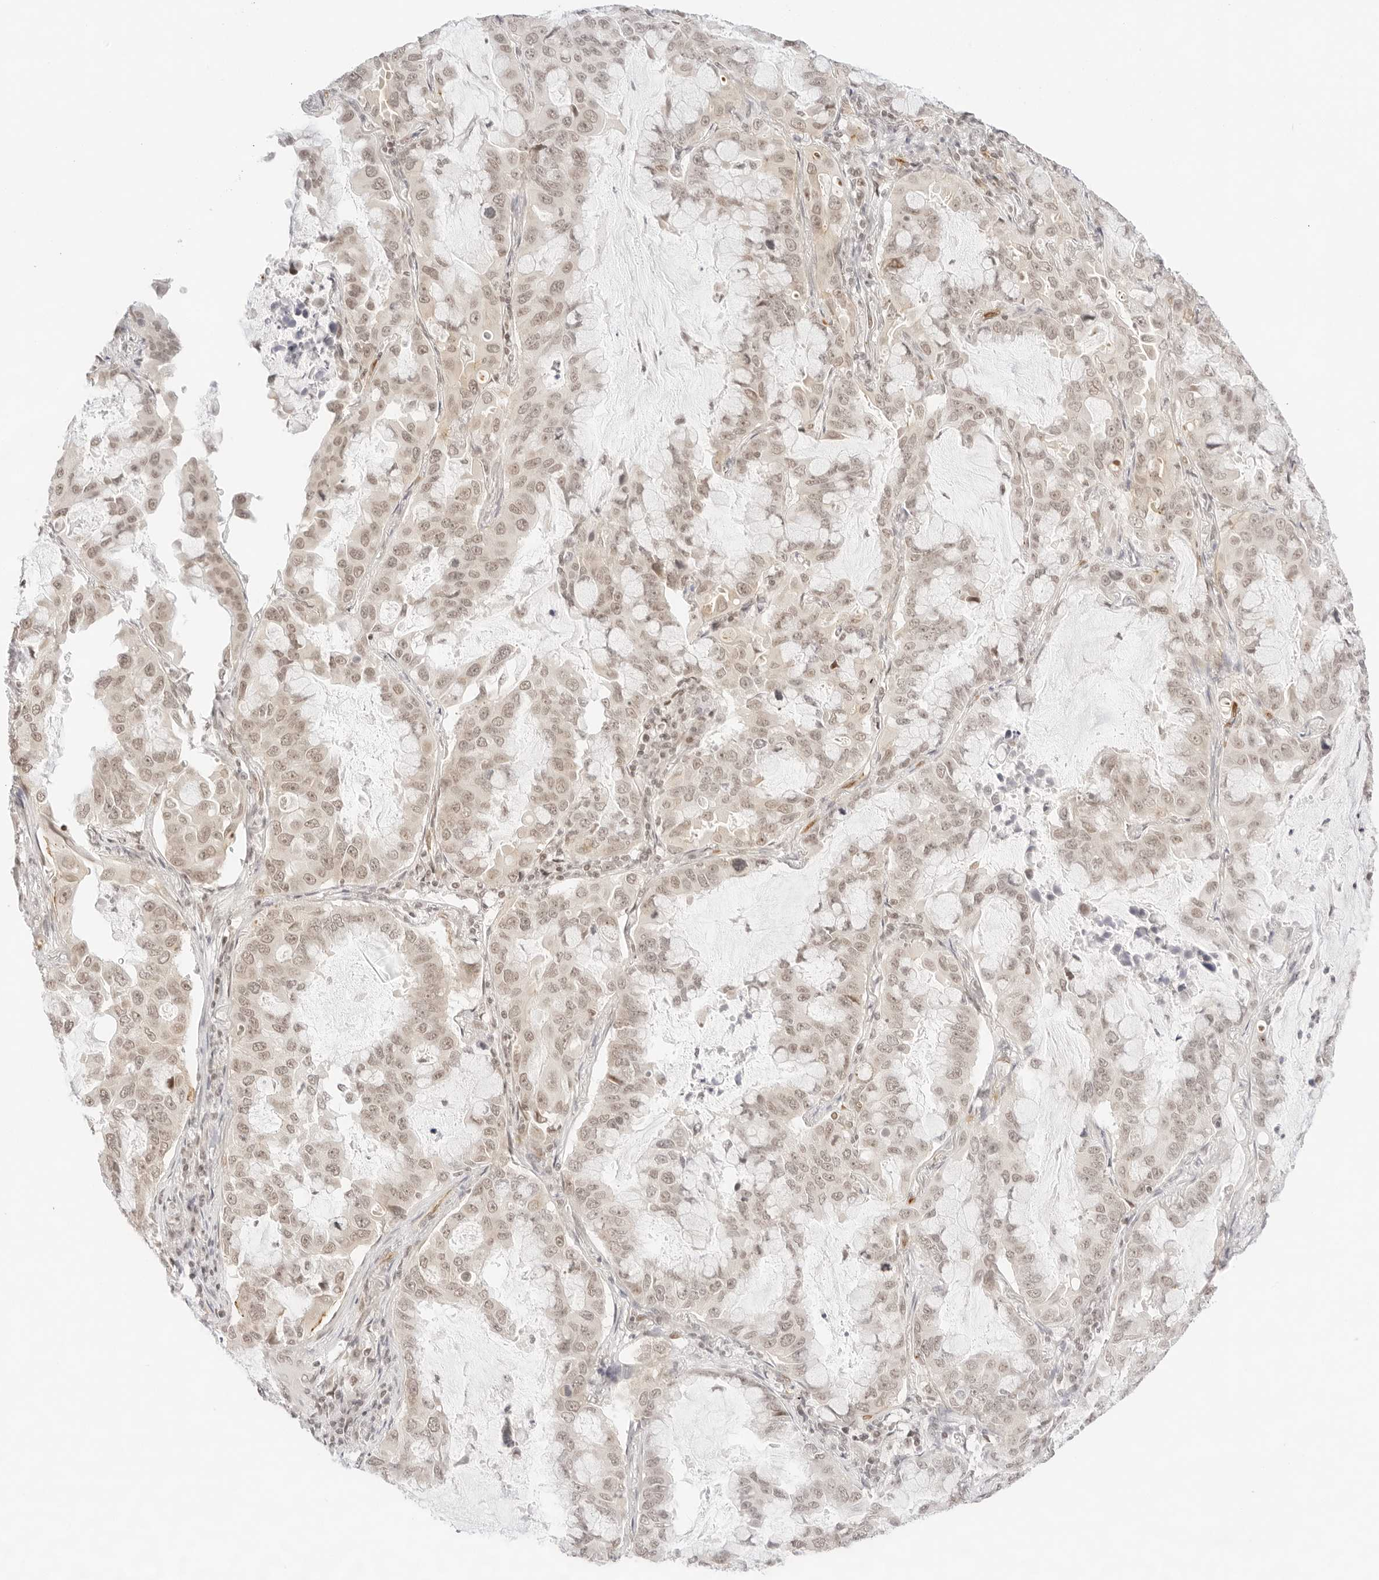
{"staining": {"intensity": "weak", "quantity": "25%-75%", "location": "nuclear"}, "tissue": "lung cancer", "cell_type": "Tumor cells", "image_type": "cancer", "snomed": [{"axis": "morphology", "description": "Adenocarcinoma, NOS"}, {"axis": "topography", "description": "Lung"}], "caption": "Adenocarcinoma (lung) stained with IHC reveals weak nuclear positivity in approximately 25%-75% of tumor cells.", "gene": "GNAS", "patient": {"sex": "male", "age": 64}}